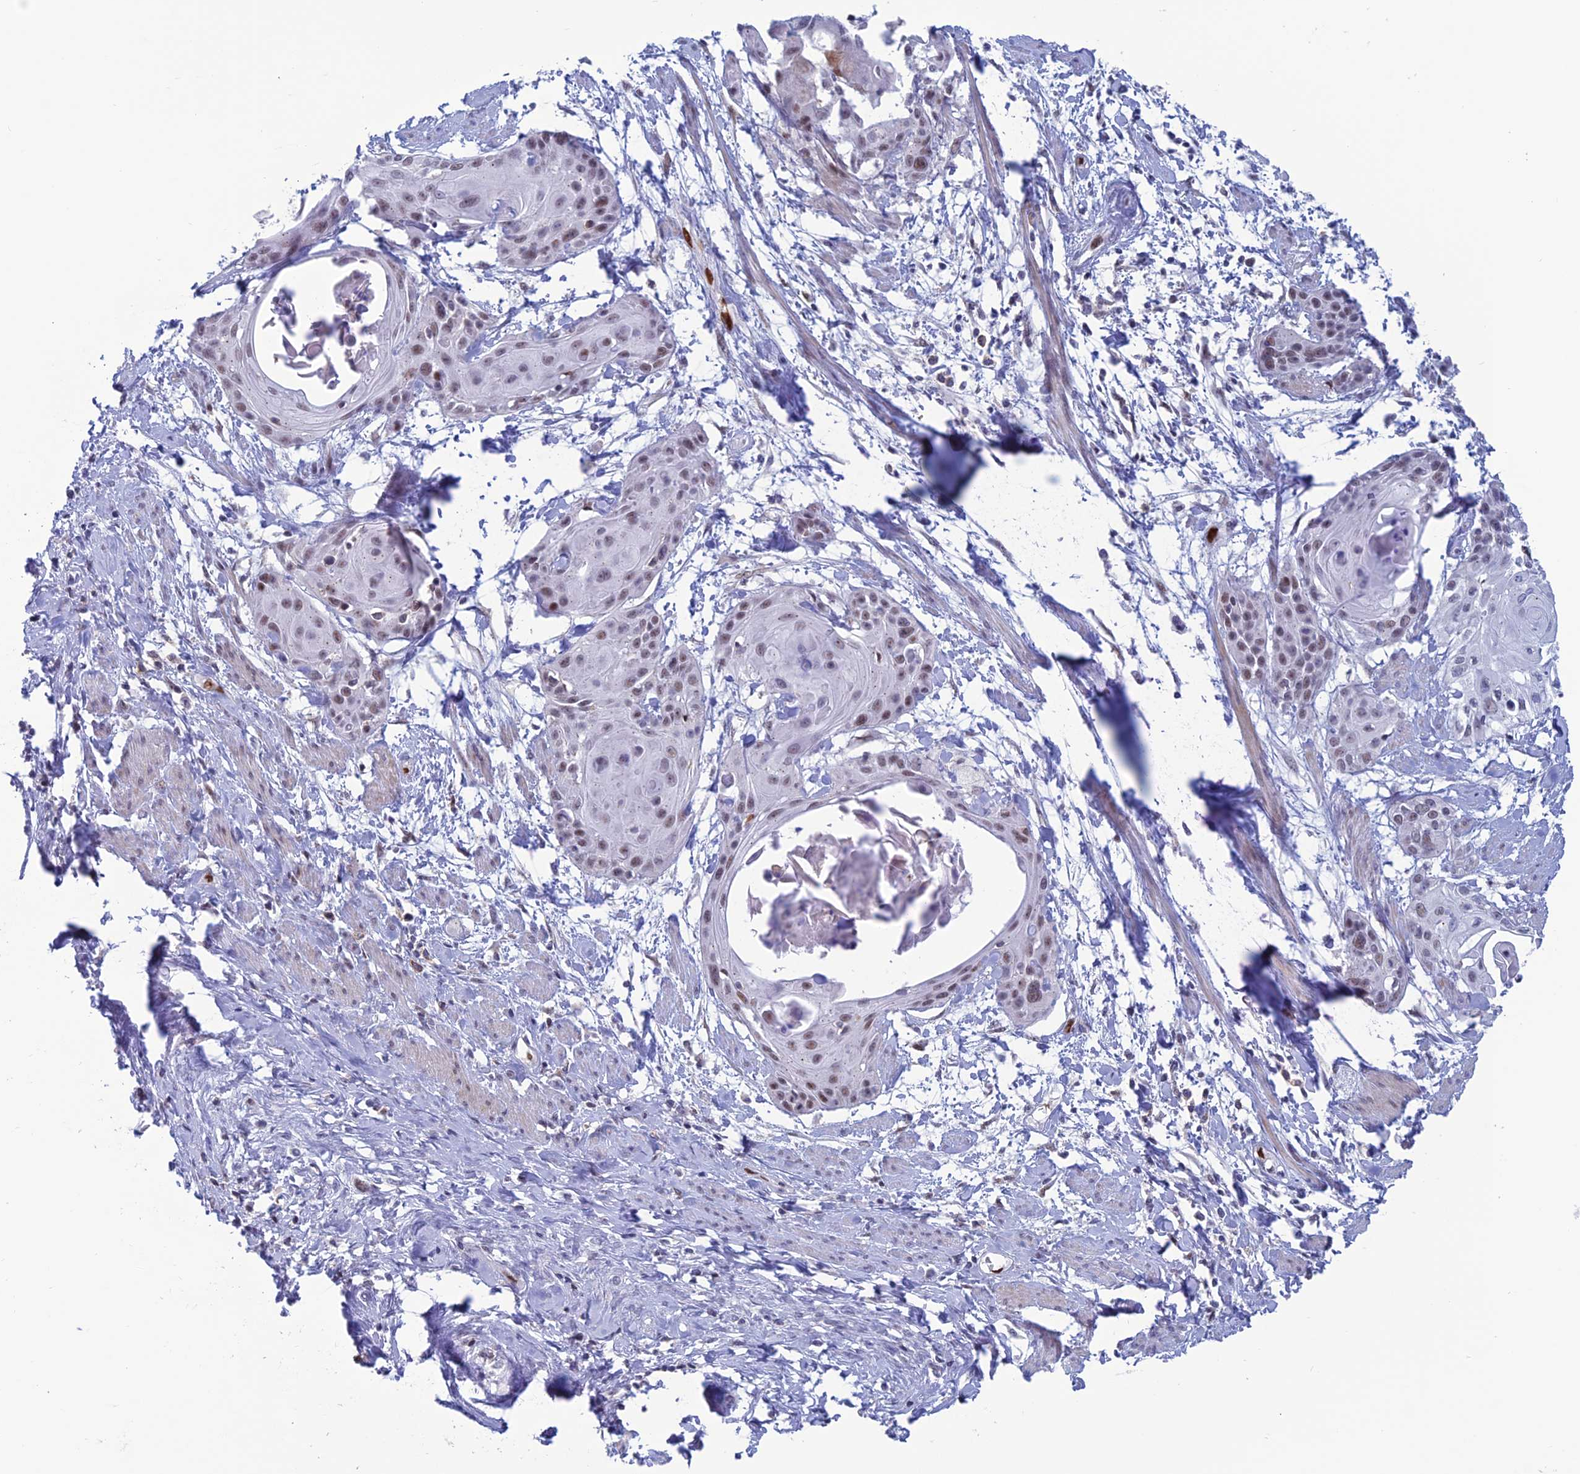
{"staining": {"intensity": "weak", "quantity": ">75%", "location": "nuclear"}, "tissue": "cervical cancer", "cell_type": "Tumor cells", "image_type": "cancer", "snomed": [{"axis": "morphology", "description": "Squamous cell carcinoma, NOS"}, {"axis": "topography", "description": "Cervix"}], "caption": "Cervical cancer stained for a protein reveals weak nuclear positivity in tumor cells.", "gene": "NOL4L", "patient": {"sex": "female", "age": 57}}